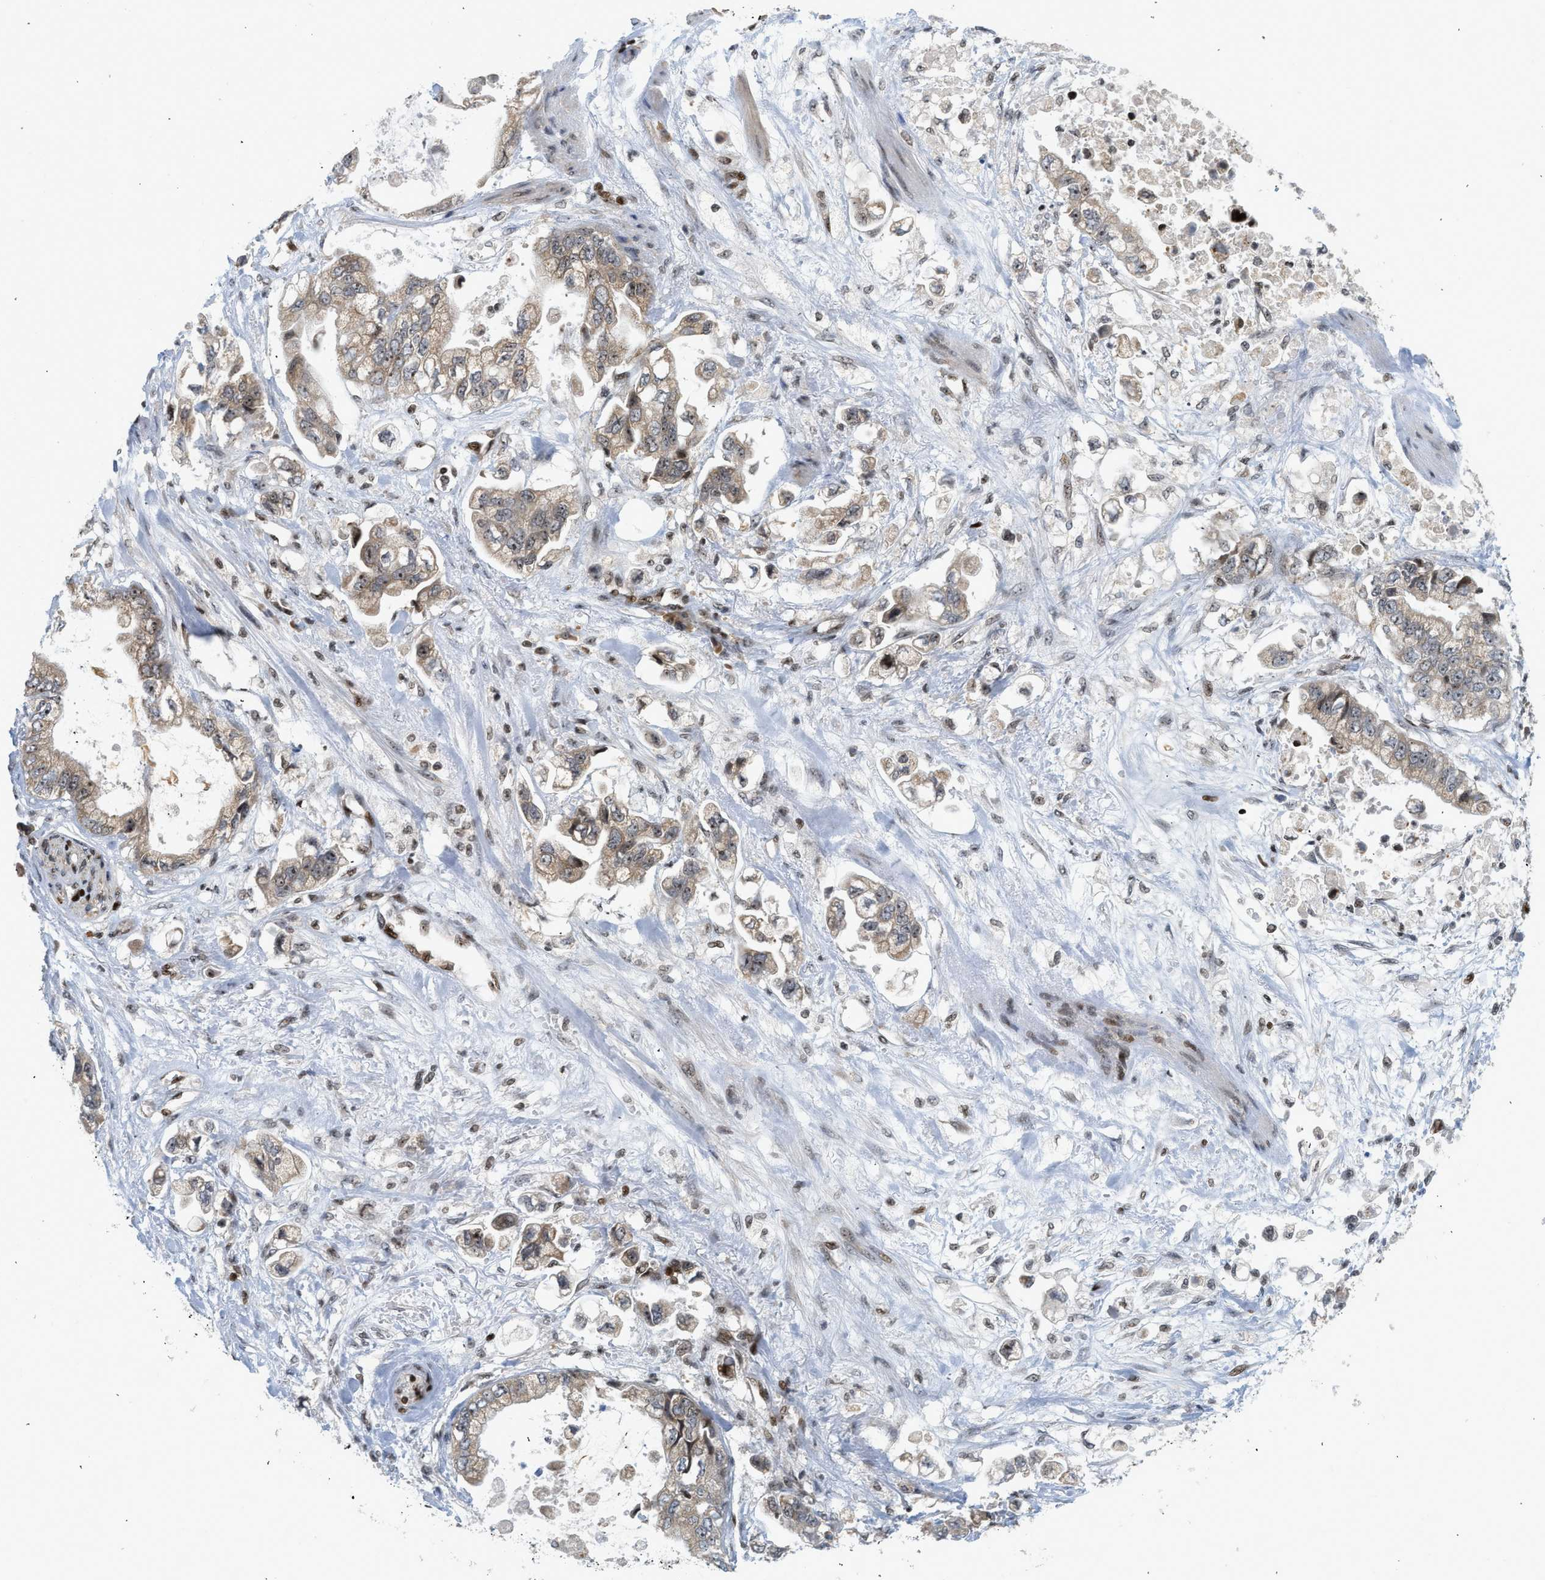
{"staining": {"intensity": "weak", "quantity": ">75%", "location": "cytoplasmic/membranous,nuclear"}, "tissue": "stomach cancer", "cell_type": "Tumor cells", "image_type": "cancer", "snomed": [{"axis": "morphology", "description": "Normal tissue, NOS"}, {"axis": "morphology", "description": "Adenocarcinoma, NOS"}, {"axis": "topography", "description": "Stomach"}], "caption": "Protein expression analysis of stomach cancer shows weak cytoplasmic/membranous and nuclear staining in about >75% of tumor cells. The protein is stained brown, and the nuclei are stained in blue (DAB (3,3'-diaminobenzidine) IHC with brightfield microscopy, high magnification).", "gene": "ZNF22", "patient": {"sex": "male", "age": 62}}